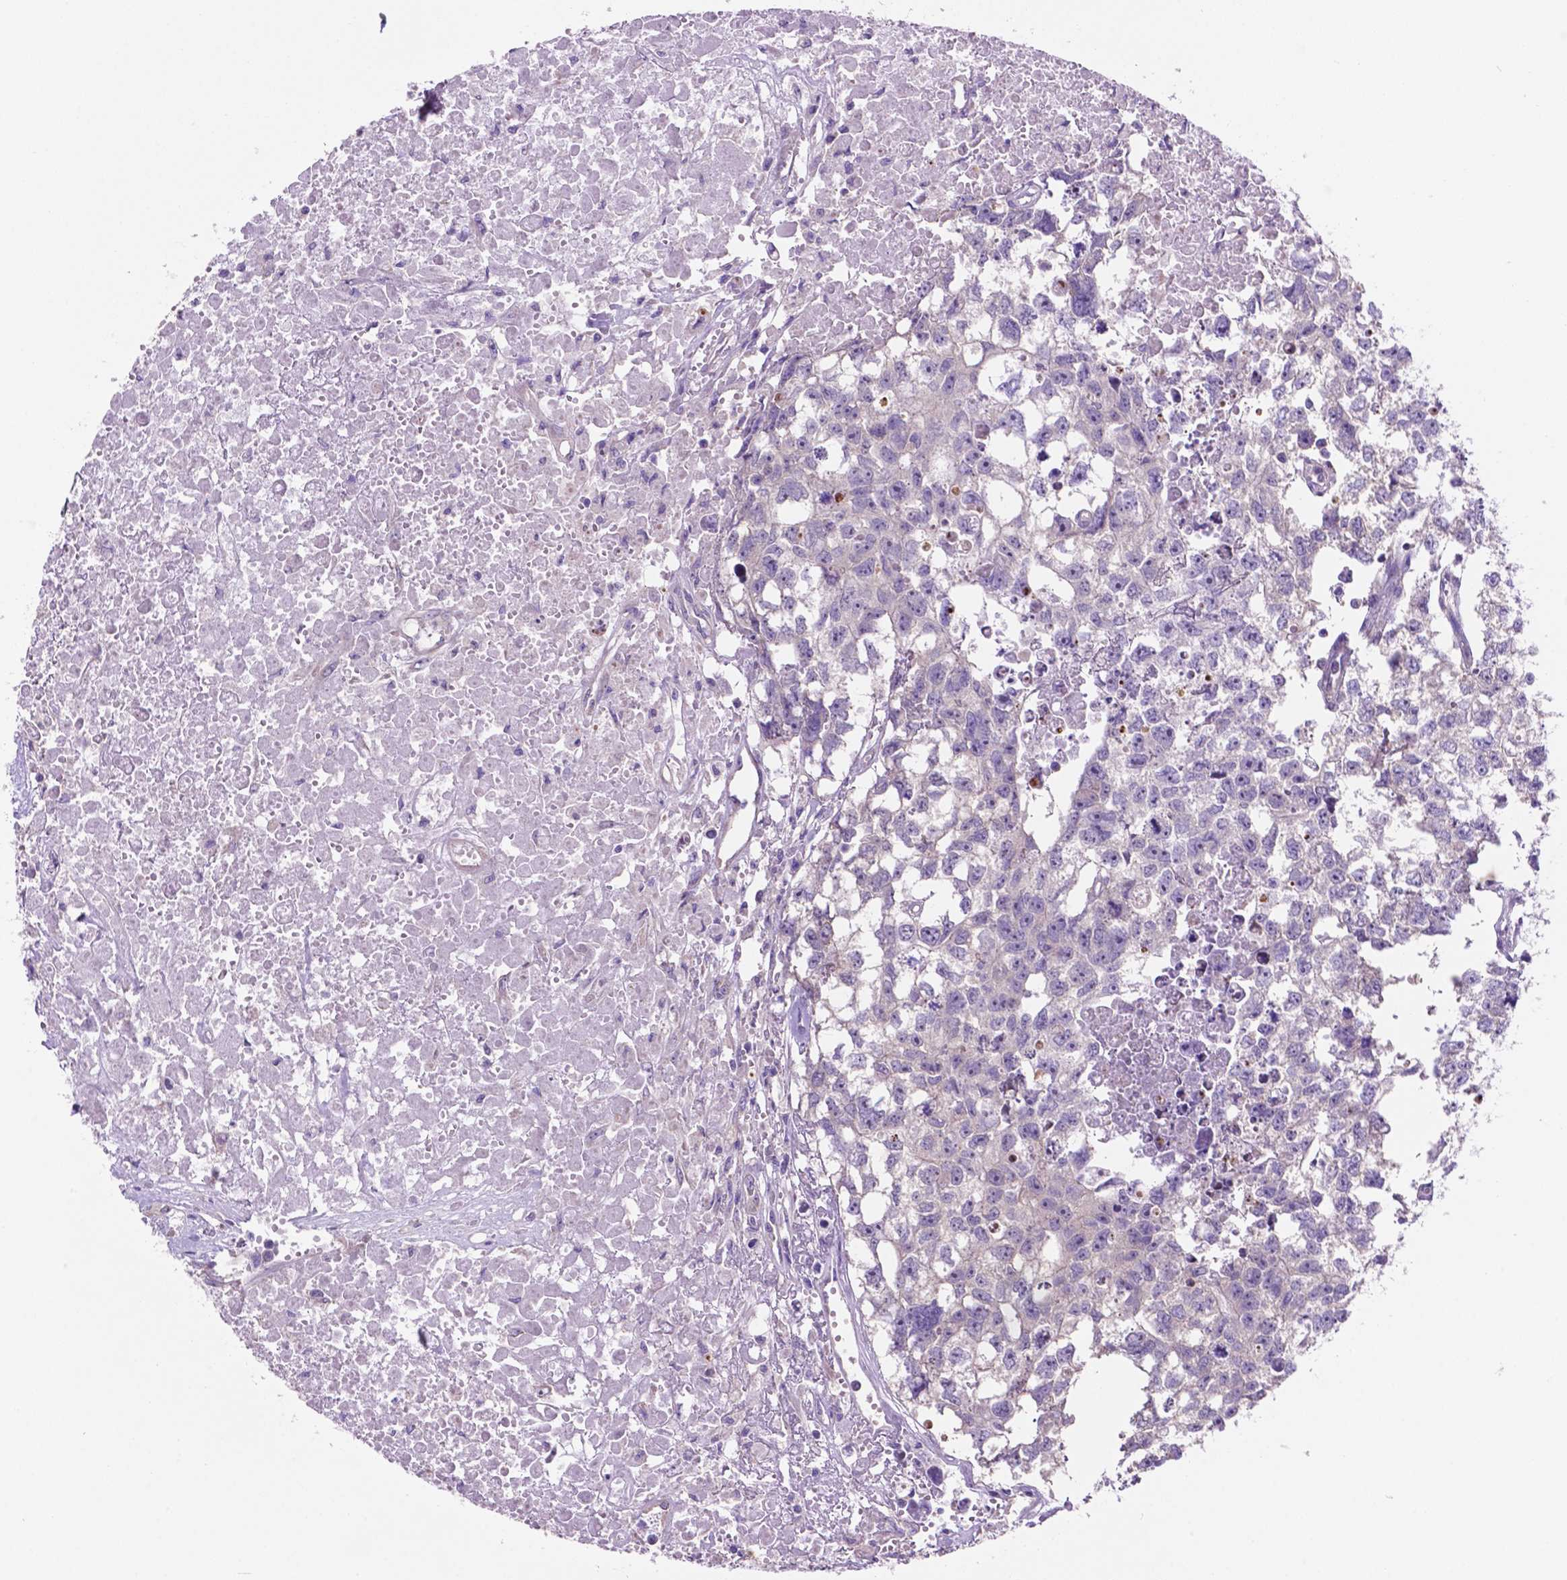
{"staining": {"intensity": "negative", "quantity": "none", "location": "none"}, "tissue": "testis cancer", "cell_type": "Tumor cells", "image_type": "cancer", "snomed": [{"axis": "morphology", "description": "Carcinoma, Embryonal, NOS"}, {"axis": "morphology", "description": "Teratoma, malignant, NOS"}, {"axis": "topography", "description": "Testis"}], "caption": "A high-resolution photomicrograph shows immunohistochemistry (IHC) staining of embryonal carcinoma (testis), which reveals no significant expression in tumor cells.", "gene": "SPDYA", "patient": {"sex": "male", "age": 44}}